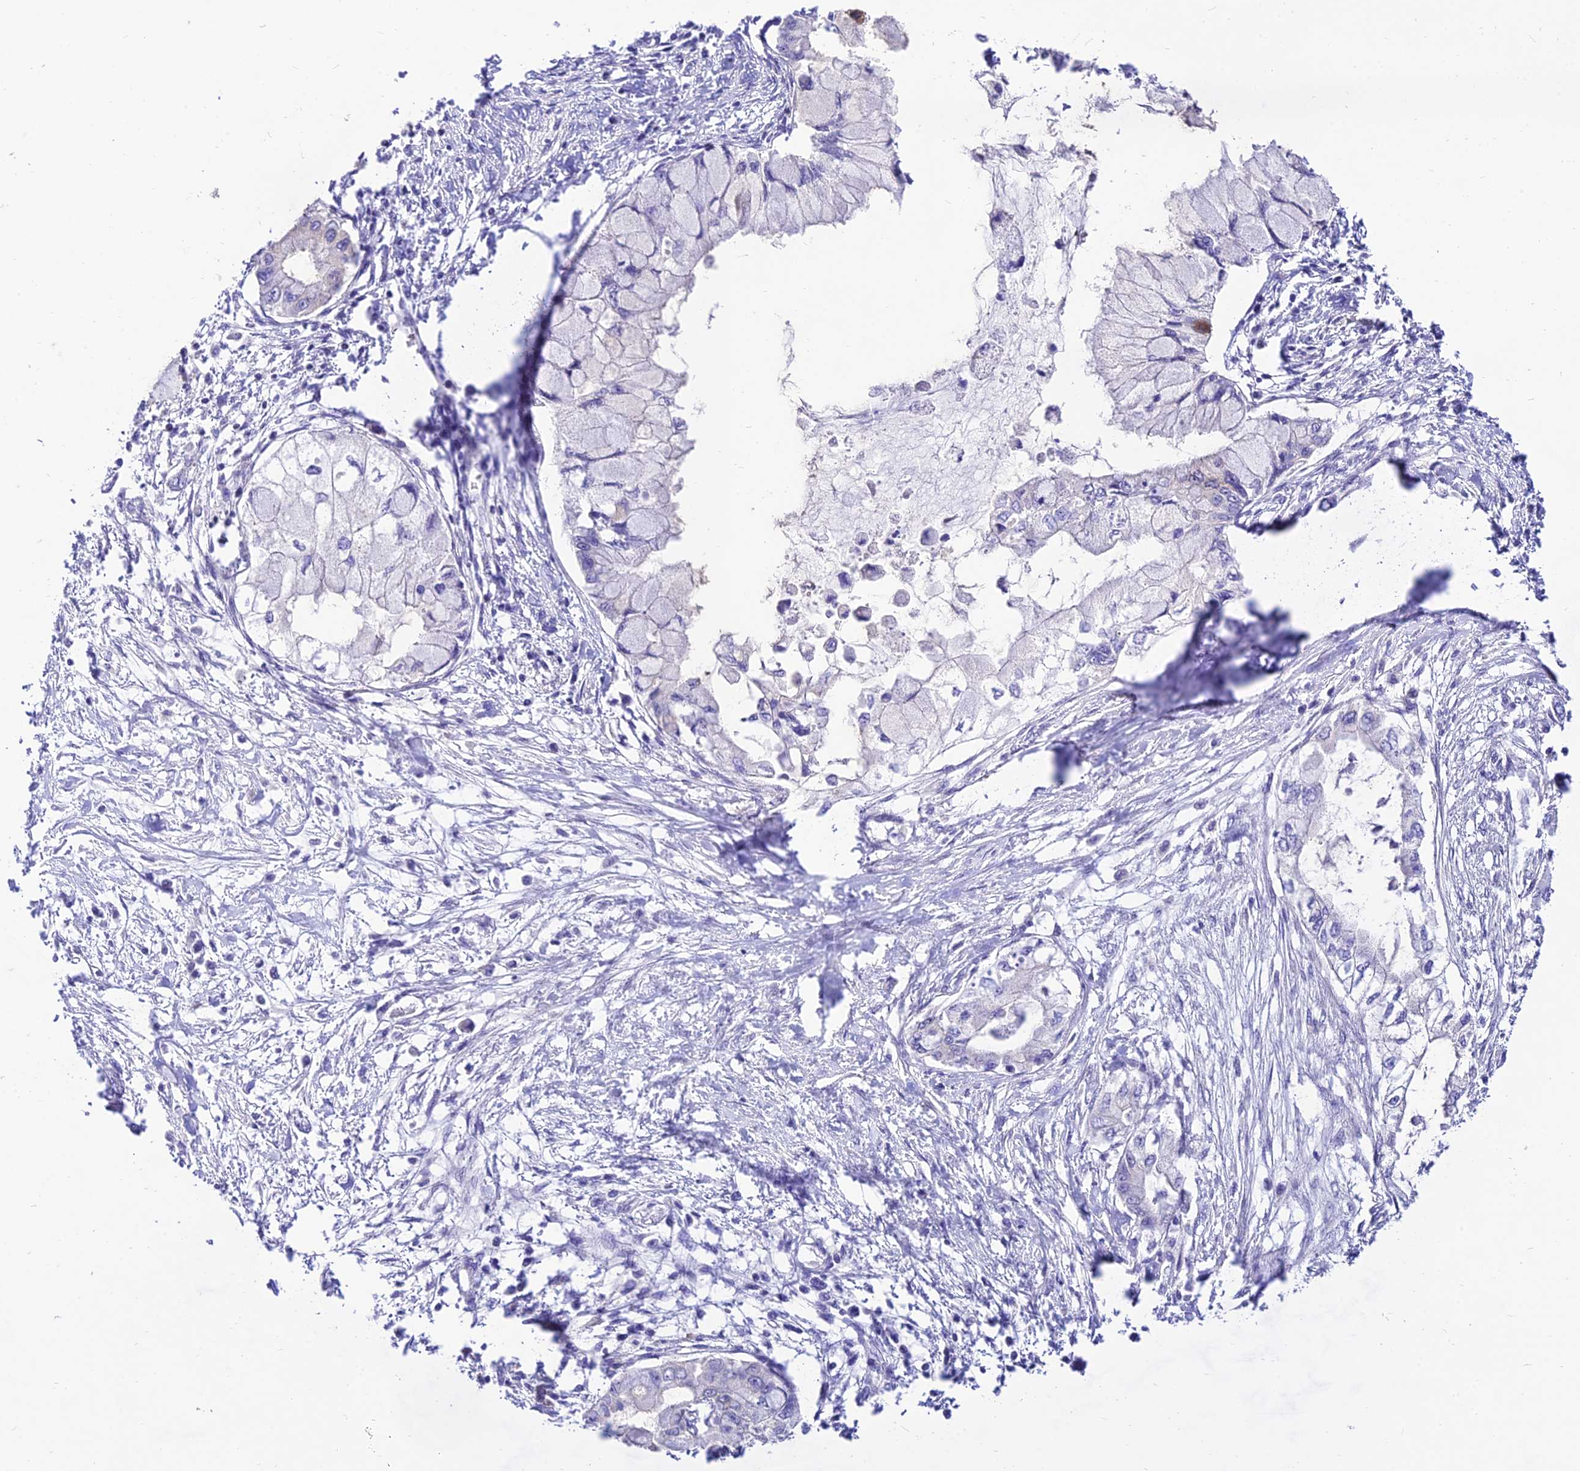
{"staining": {"intensity": "negative", "quantity": "none", "location": "none"}, "tissue": "pancreatic cancer", "cell_type": "Tumor cells", "image_type": "cancer", "snomed": [{"axis": "morphology", "description": "Adenocarcinoma, NOS"}, {"axis": "topography", "description": "Pancreas"}], "caption": "Immunohistochemistry (IHC) micrograph of neoplastic tissue: human pancreatic adenocarcinoma stained with DAB reveals no significant protein staining in tumor cells.", "gene": "C6orf132", "patient": {"sex": "male", "age": 48}}